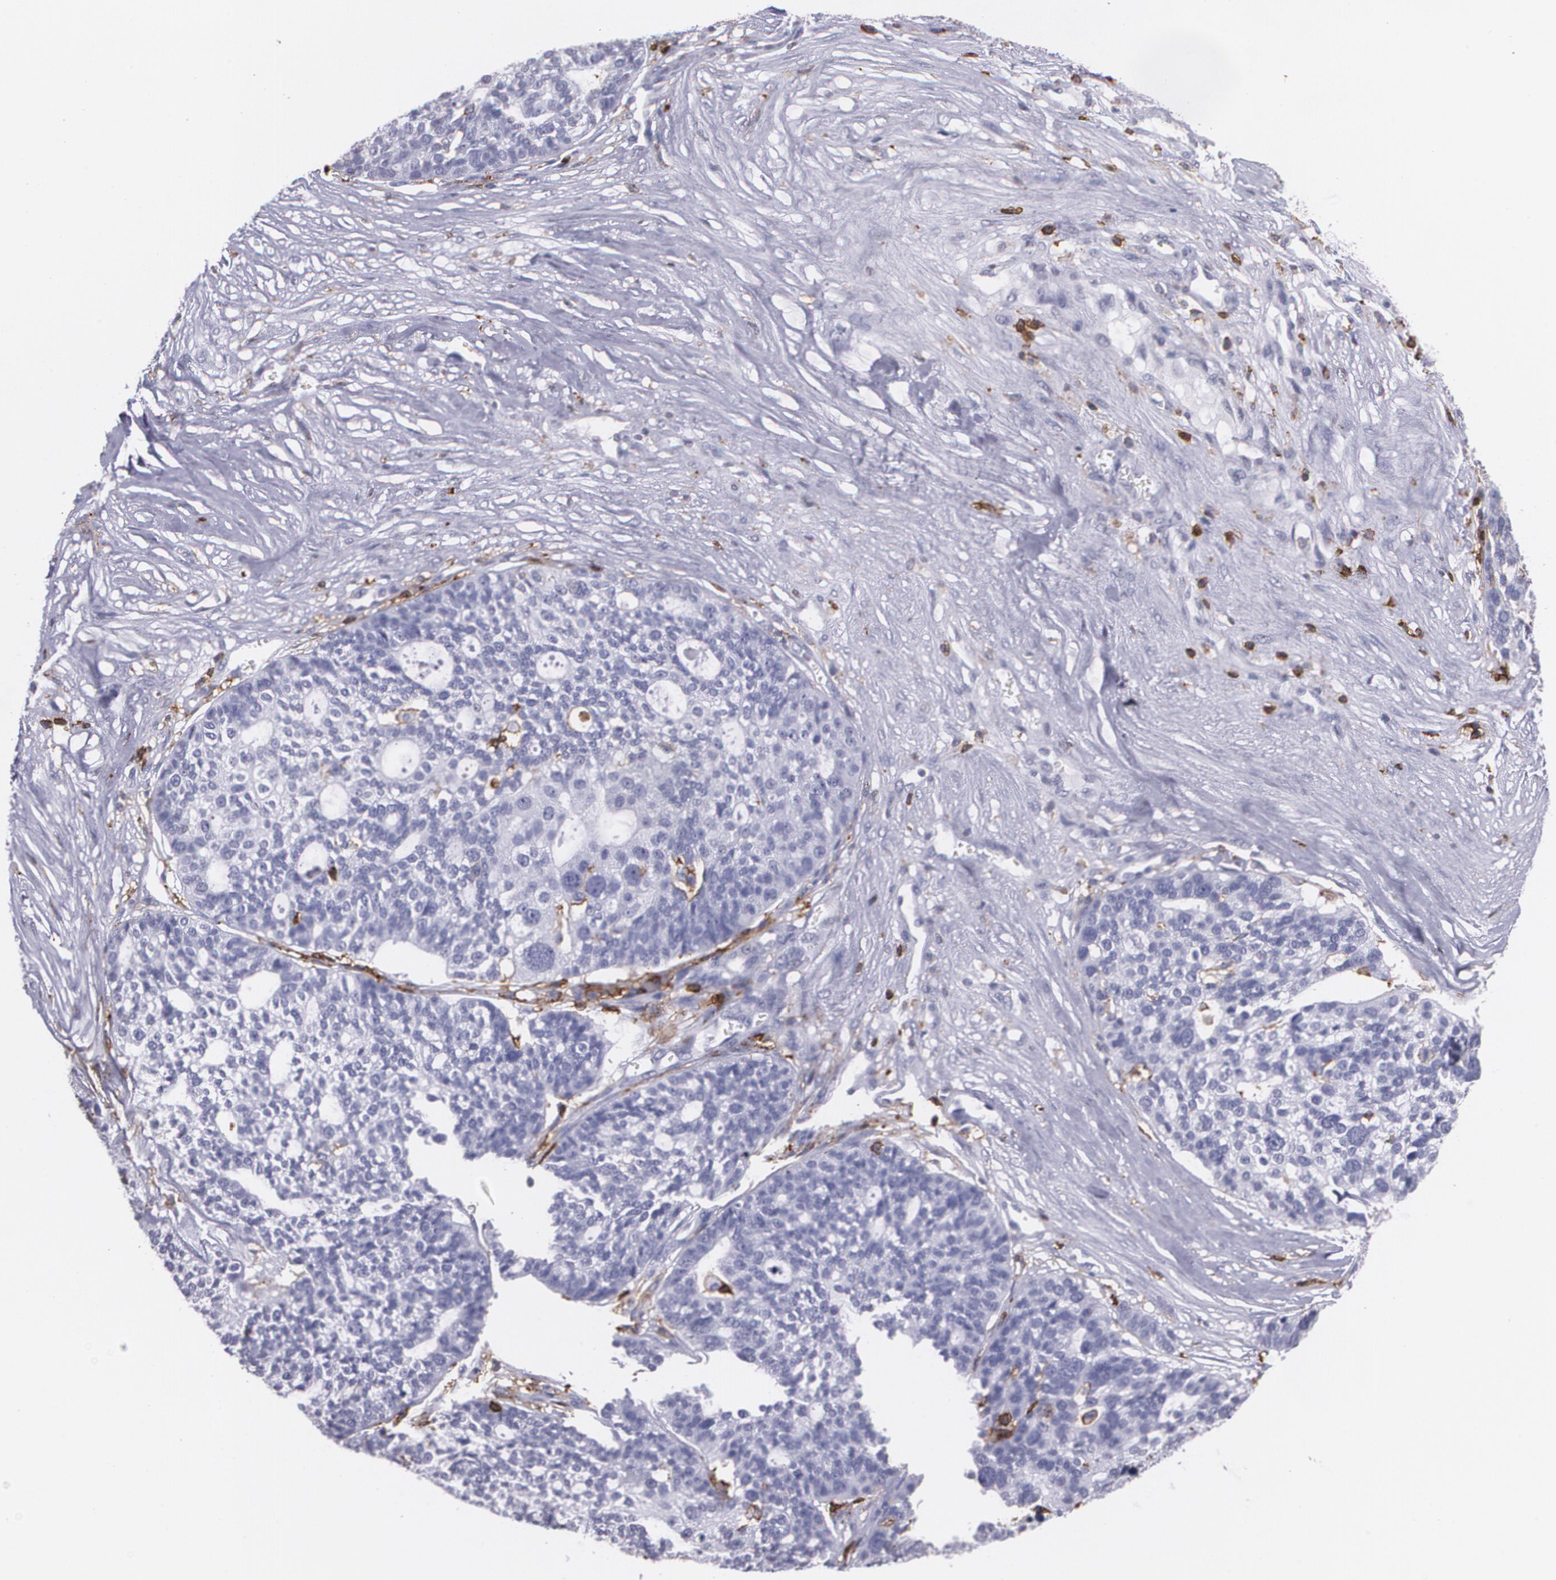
{"staining": {"intensity": "negative", "quantity": "none", "location": "none"}, "tissue": "ovarian cancer", "cell_type": "Tumor cells", "image_type": "cancer", "snomed": [{"axis": "morphology", "description": "Cystadenocarcinoma, serous, NOS"}, {"axis": "topography", "description": "Ovary"}], "caption": "Immunohistochemistry (IHC) histopathology image of neoplastic tissue: human serous cystadenocarcinoma (ovarian) stained with DAB shows no significant protein staining in tumor cells. The staining is performed using DAB brown chromogen with nuclei counter-stained in using hematoxylin.", "gene": "PTPRC", "patient": {"sex": "female", "age": 59}}